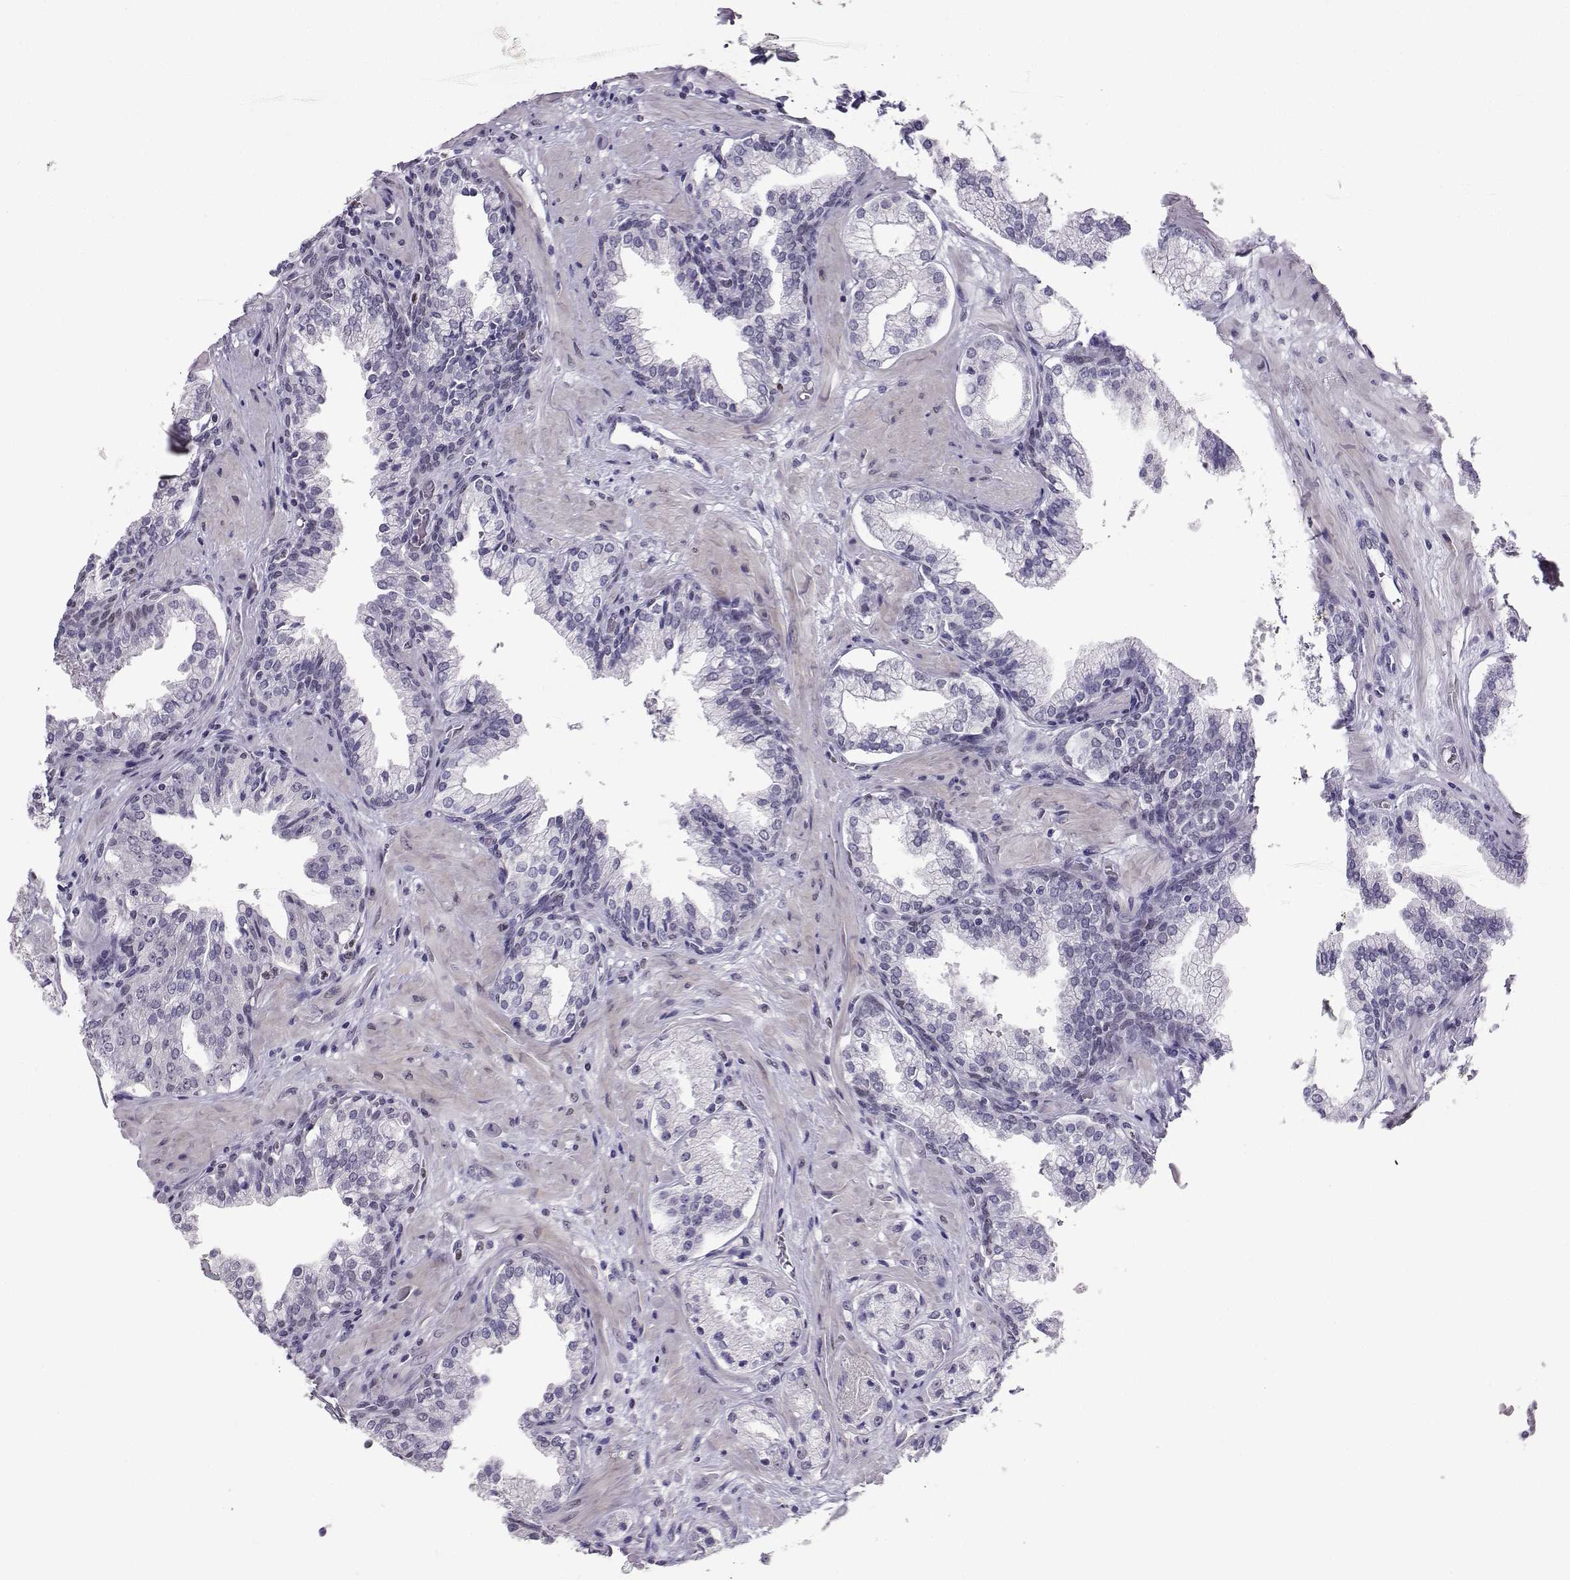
{"staining": {"intensity": "weak", "quantity": "<25%", "location": "nuclear"}, "tissue": "prostate cancer", "cell_type": "Tumor cells", "image_type": "cancer", "snomed": [{"axis": "morphology", "description": "Adenocarcinoma, NOS"}, {"axis": "topography", "description": "Prostate and seminal vesicle, NOS"}, {"axis": "topography", "description": "Prostate"}], "caption": "This is an immunohistochemistry micrograph of human adenocarcinoma (prostate). There is no expression in tumor cells.", "gene": "TEDC2", "patient": {"sex": "male", "age": 44}}